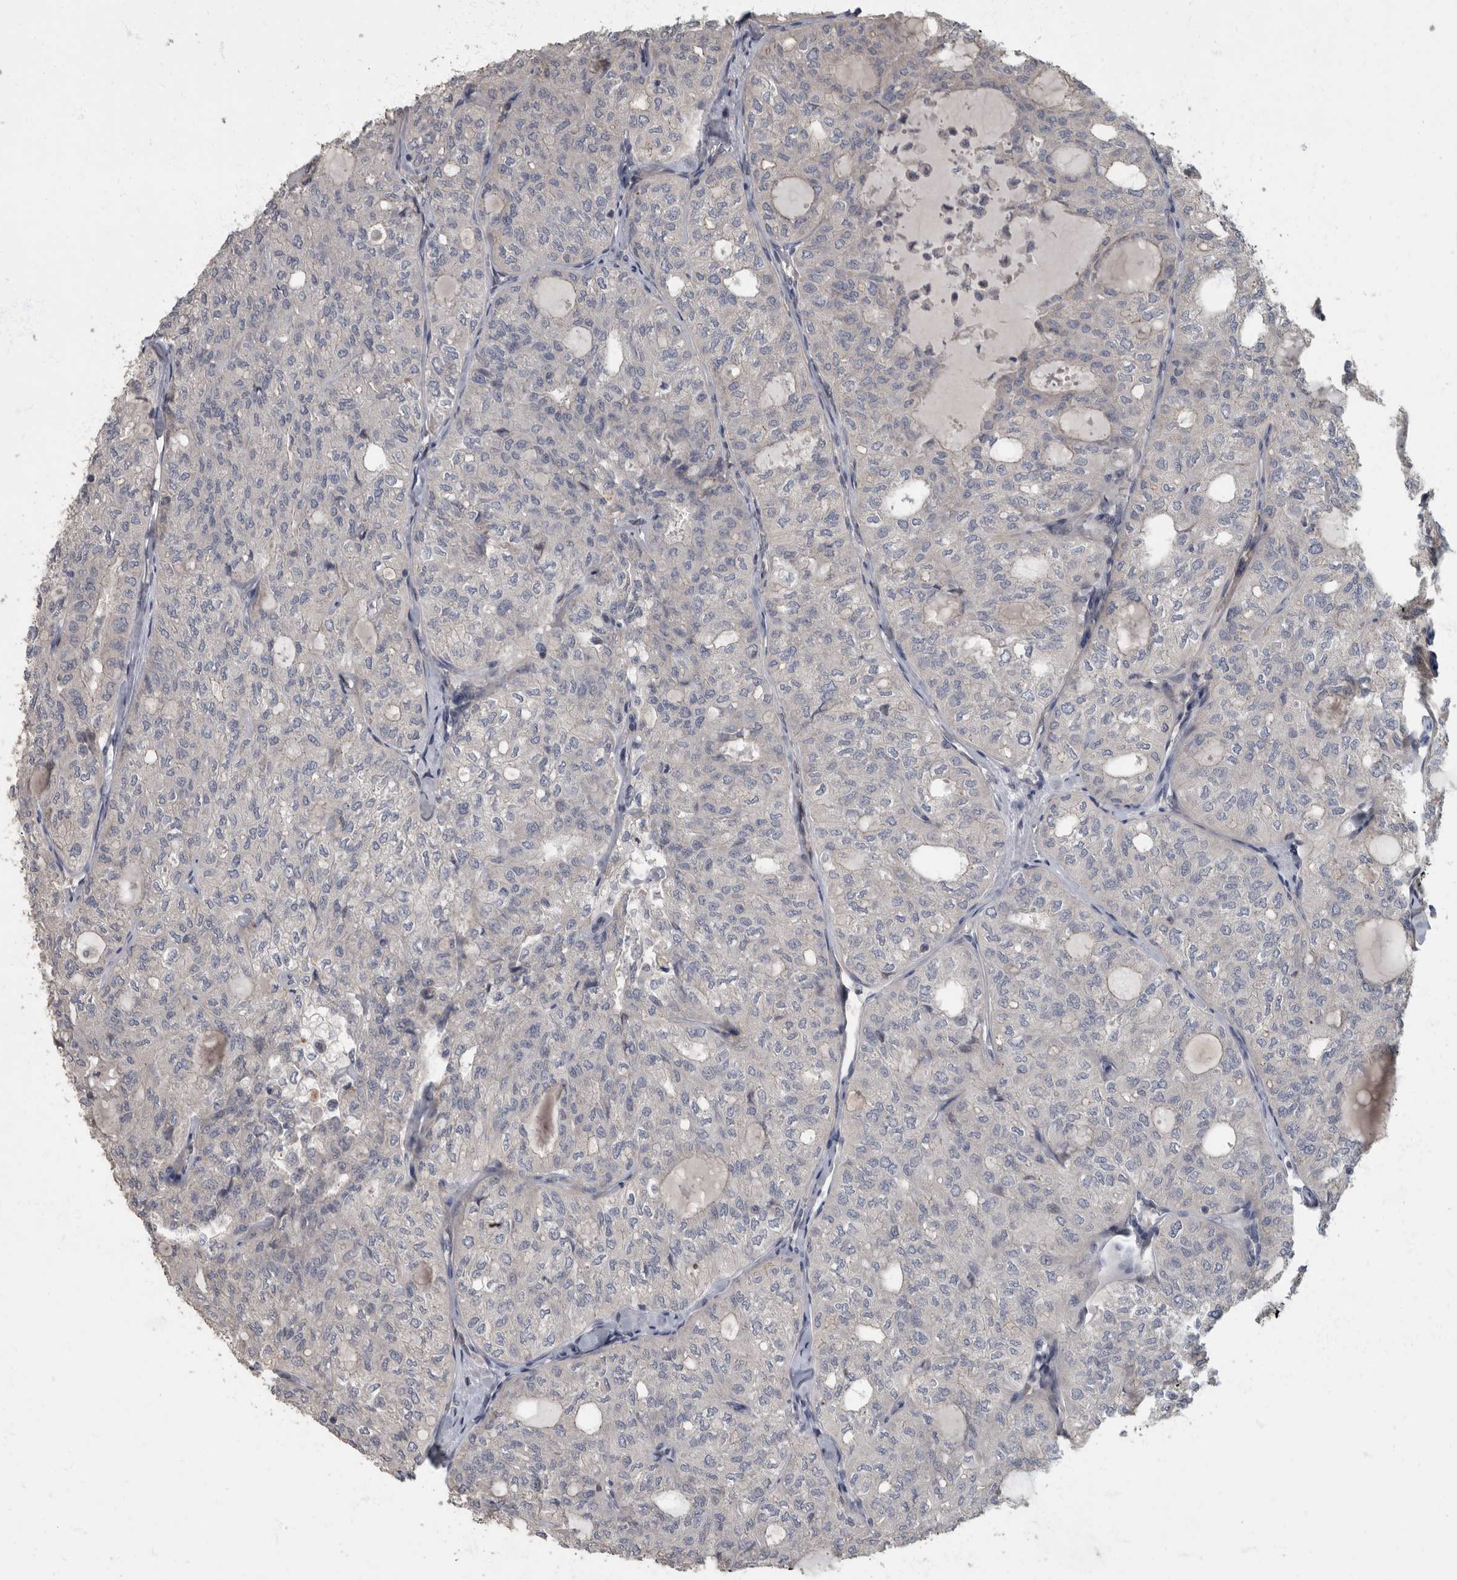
{"staining": {"intensity": "negative", "quantity": "none", "location": "none"}, "tissue": "thyroid cancer", "cell_type": "Tumor cells", "image_type": "cancer", "snomed": [{"axis": "morphology", "description": "Follicular adenoma carcinoma, NOS"}, {"axis": "topography", "description": "Thyroid gland"}], "caption": "The photomicrograph displays no staining of tumor cells in thyroid cancer. Brightfield microscopy of immunohistochemistry (IHC) stained with DAB (brown) and hematoxylin (blue), captured at high magnification.", "gene": "PDK1", "patient": {"sex": "male", "age": 75}}